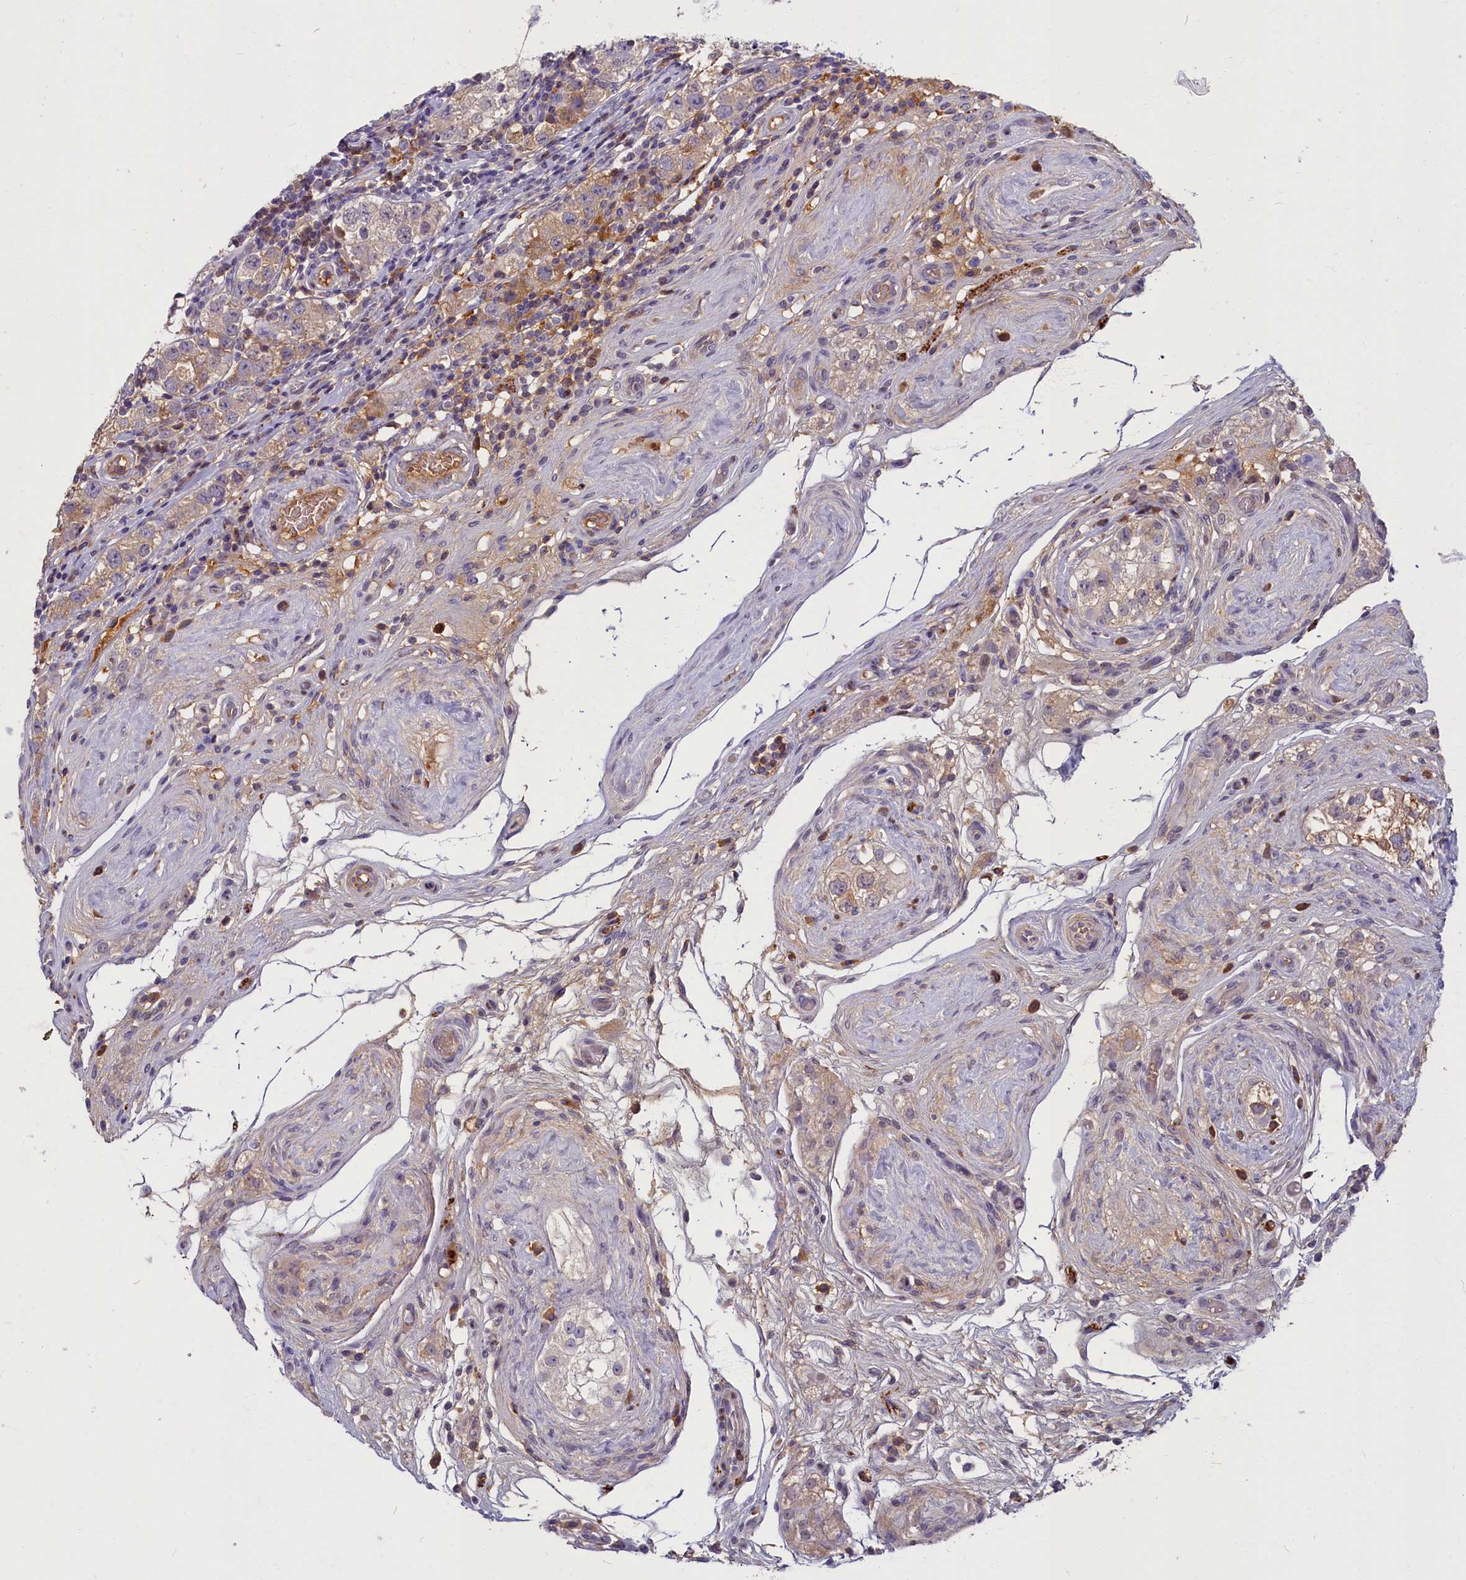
{"staining": {"intensity": "moderate", "quantity": "<25%", "location": "cytoplasmic/membranous"}, "tissue": "testis cancer", "cell_type": "Tumor cells", "image_type": "cancer", "snomed": [{"axis": "morphology", "description": "Seminoma, NOS"}, {"axis": "topography", "description": "Testis"}], "caption": "Approximately <25% of tumor cells in seminoma (testis) display moderate cytoplasmic/membranous protein expression as visualized by brown immunohistochemical staining.", "gene": "SV2C", "patient": {"sex": "male", "age": 34}}